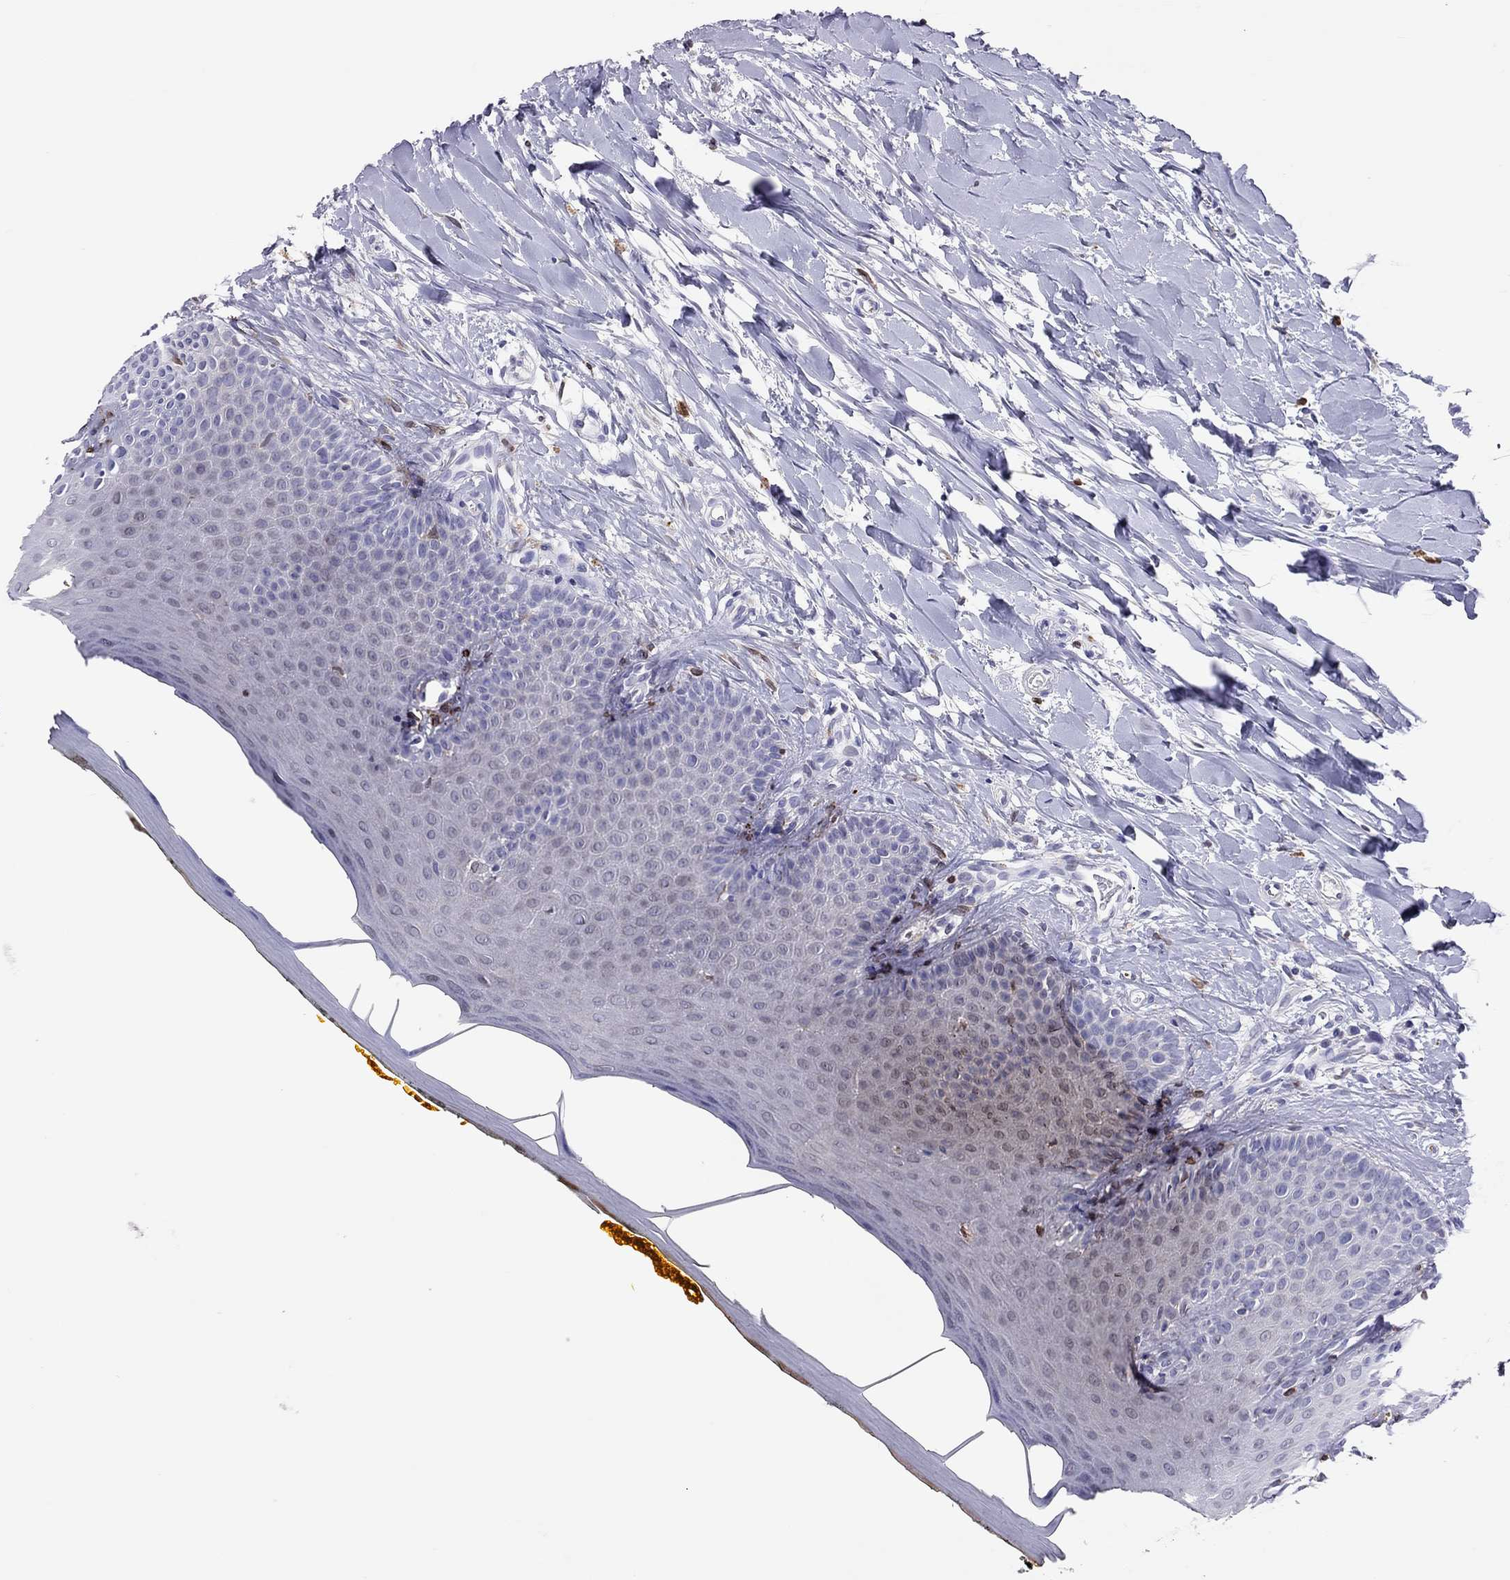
{"staining": {"intensity": "negative", "quantity": "none", "location": "none"}, "tissue": "oral mucosa", "cell_type": "Squamous epithelial cells", "image_type": "normal", "snomed": [{"axis": "morphology", "description": "Normal tissue, NOS"}, {"axis": "topography", "description": "Oral tissue"}], "caption": "Squamous epithelial cells show no significant positivity in normal oral mucosa. The staining is performed using DAB (3,3'-diaminobenzidine) brown chromogen with nuclei counter-stained in using hematoxylin.", "gene": "ADORA2A", "patient": {"sex": "female", "age": 43}}